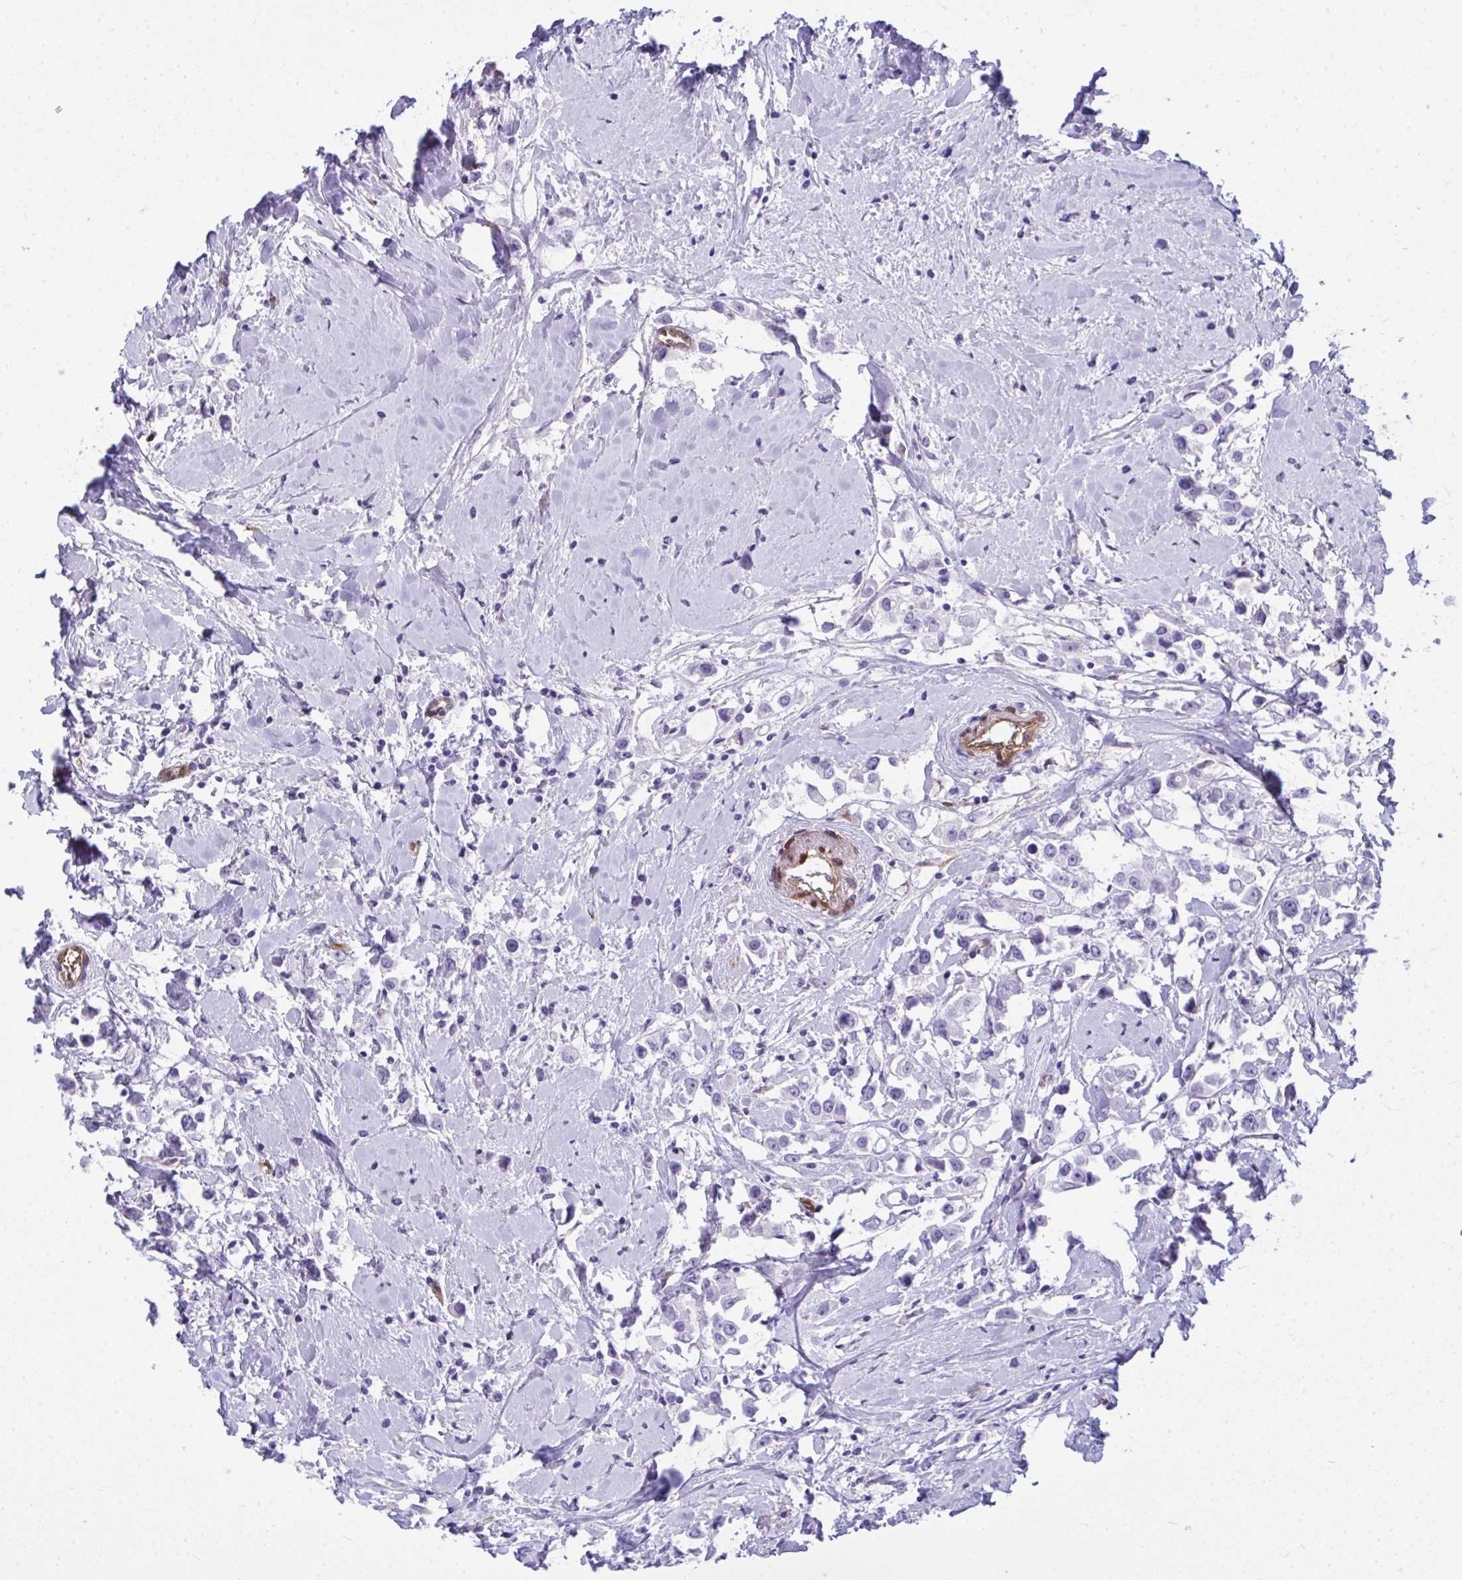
{"staining": {"intensity": "negative", "quantity": "none", "location": "none"}, "tissue": "breast cancer", "cell_type": "Tumor cells", "image_type": "cancer", "snomed": [{"axis": "morphology", "description": "Duct carcinoma"}, {"axis": "topography", "description": "Breast"}], "caption": "Immunohistochemistry (IHC) image of breast cancer stained for a protein (brown), which shows no expression in tumor cells.", "gene": "LIMS2", "patient": {"sex": "female", "age": 61}}